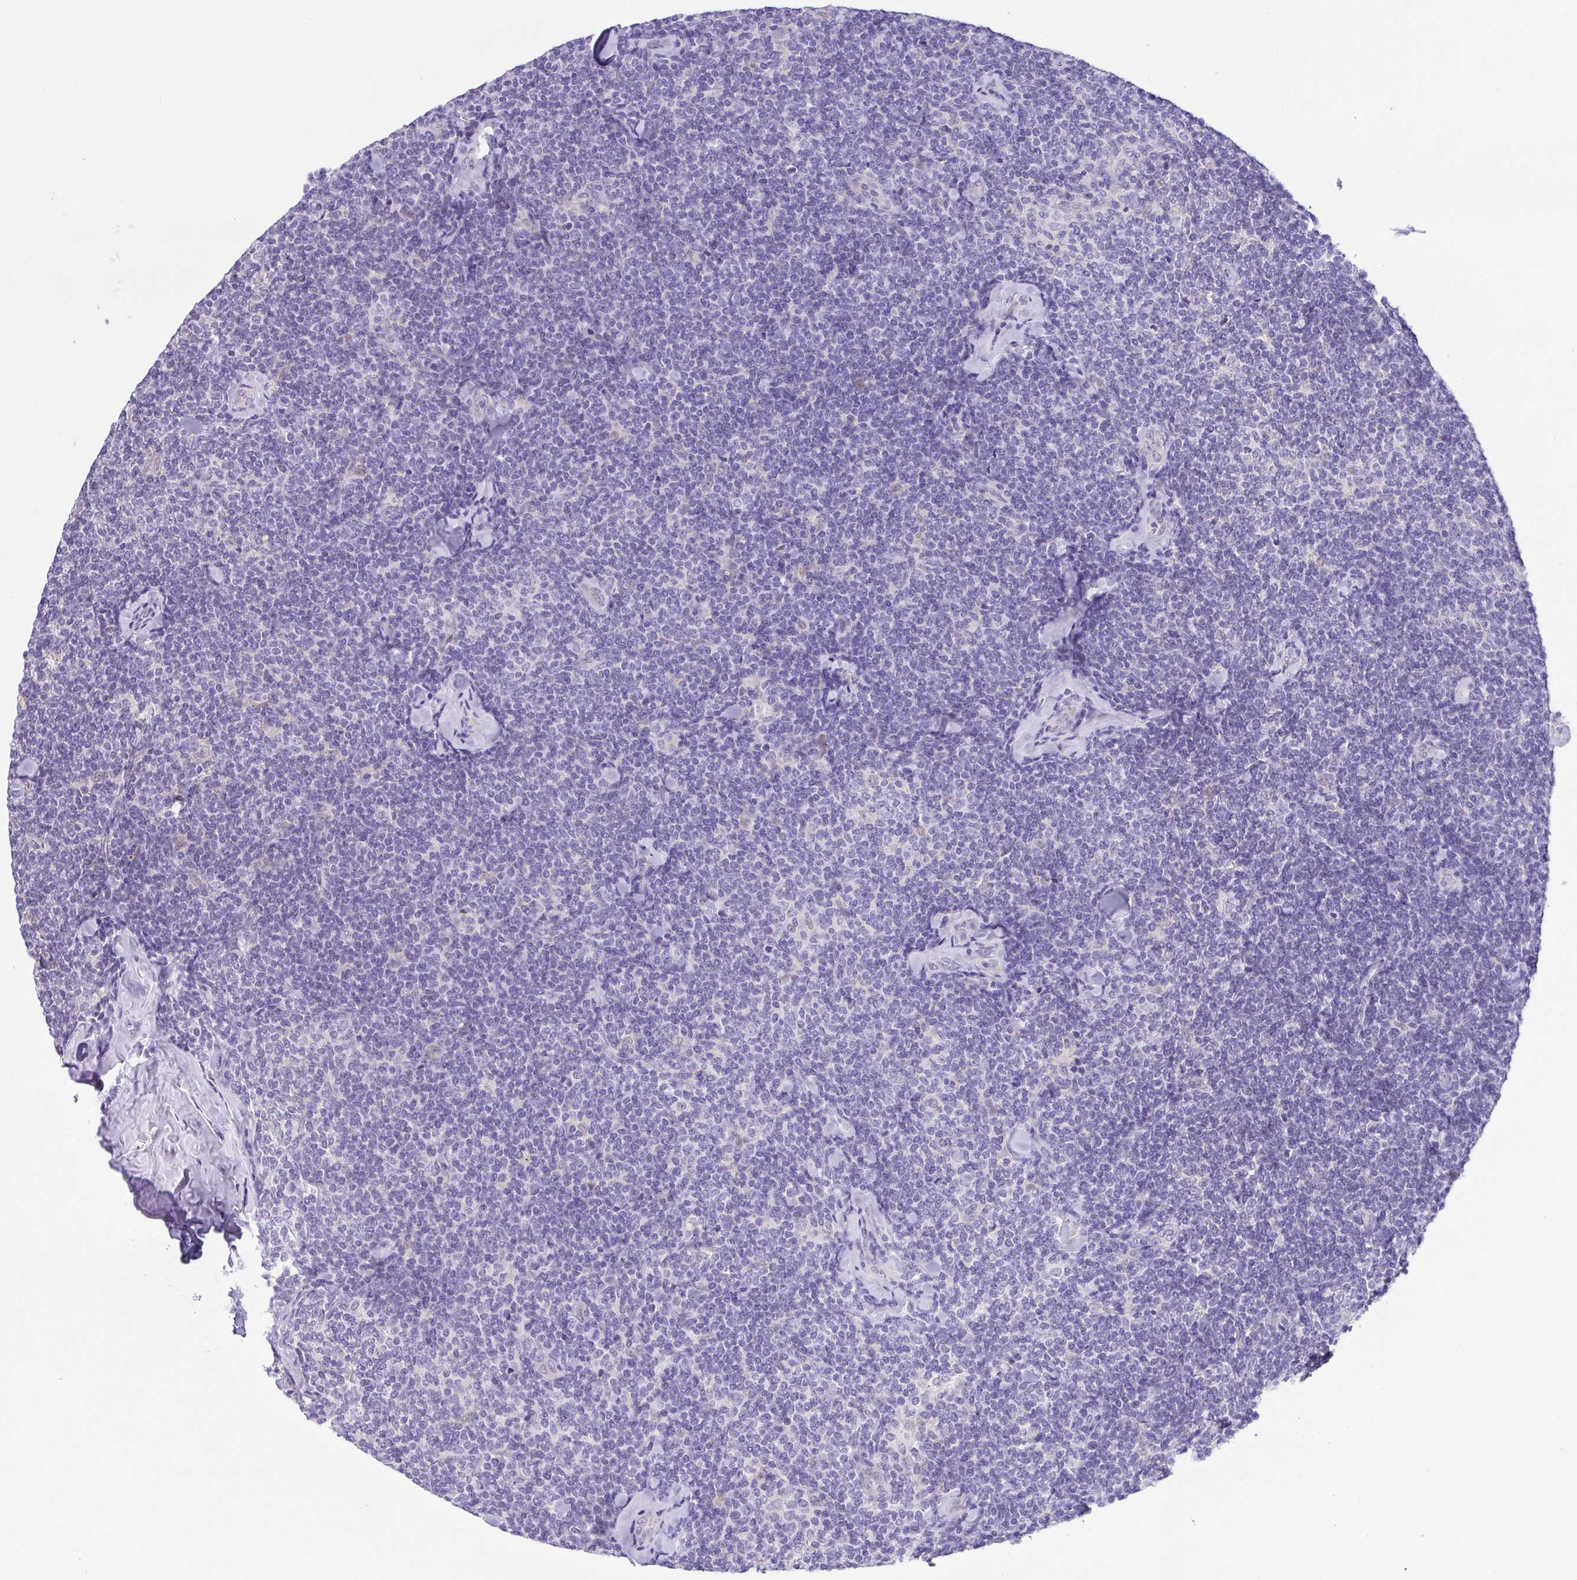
{"staining": {"intensity": "negative", "quantity": "none", "location": "none"}, "tissue": "lymphoma", "cell_type": "Tumor cells", "image_type": "cancer", "snomed": [{"axis": "morphology", "description": "Malignant lymphoma, non-Hodgkin's type, Low grade"}, {"axis": "topography", "description": "Lymph node"}], "caption": "Tumor cells are negative for protein expression in human malignant lymphoma, non-Hodgkin's type (low-grade).", "gene": "EPB42", "patient": {"sex": "female", "age": 56}}